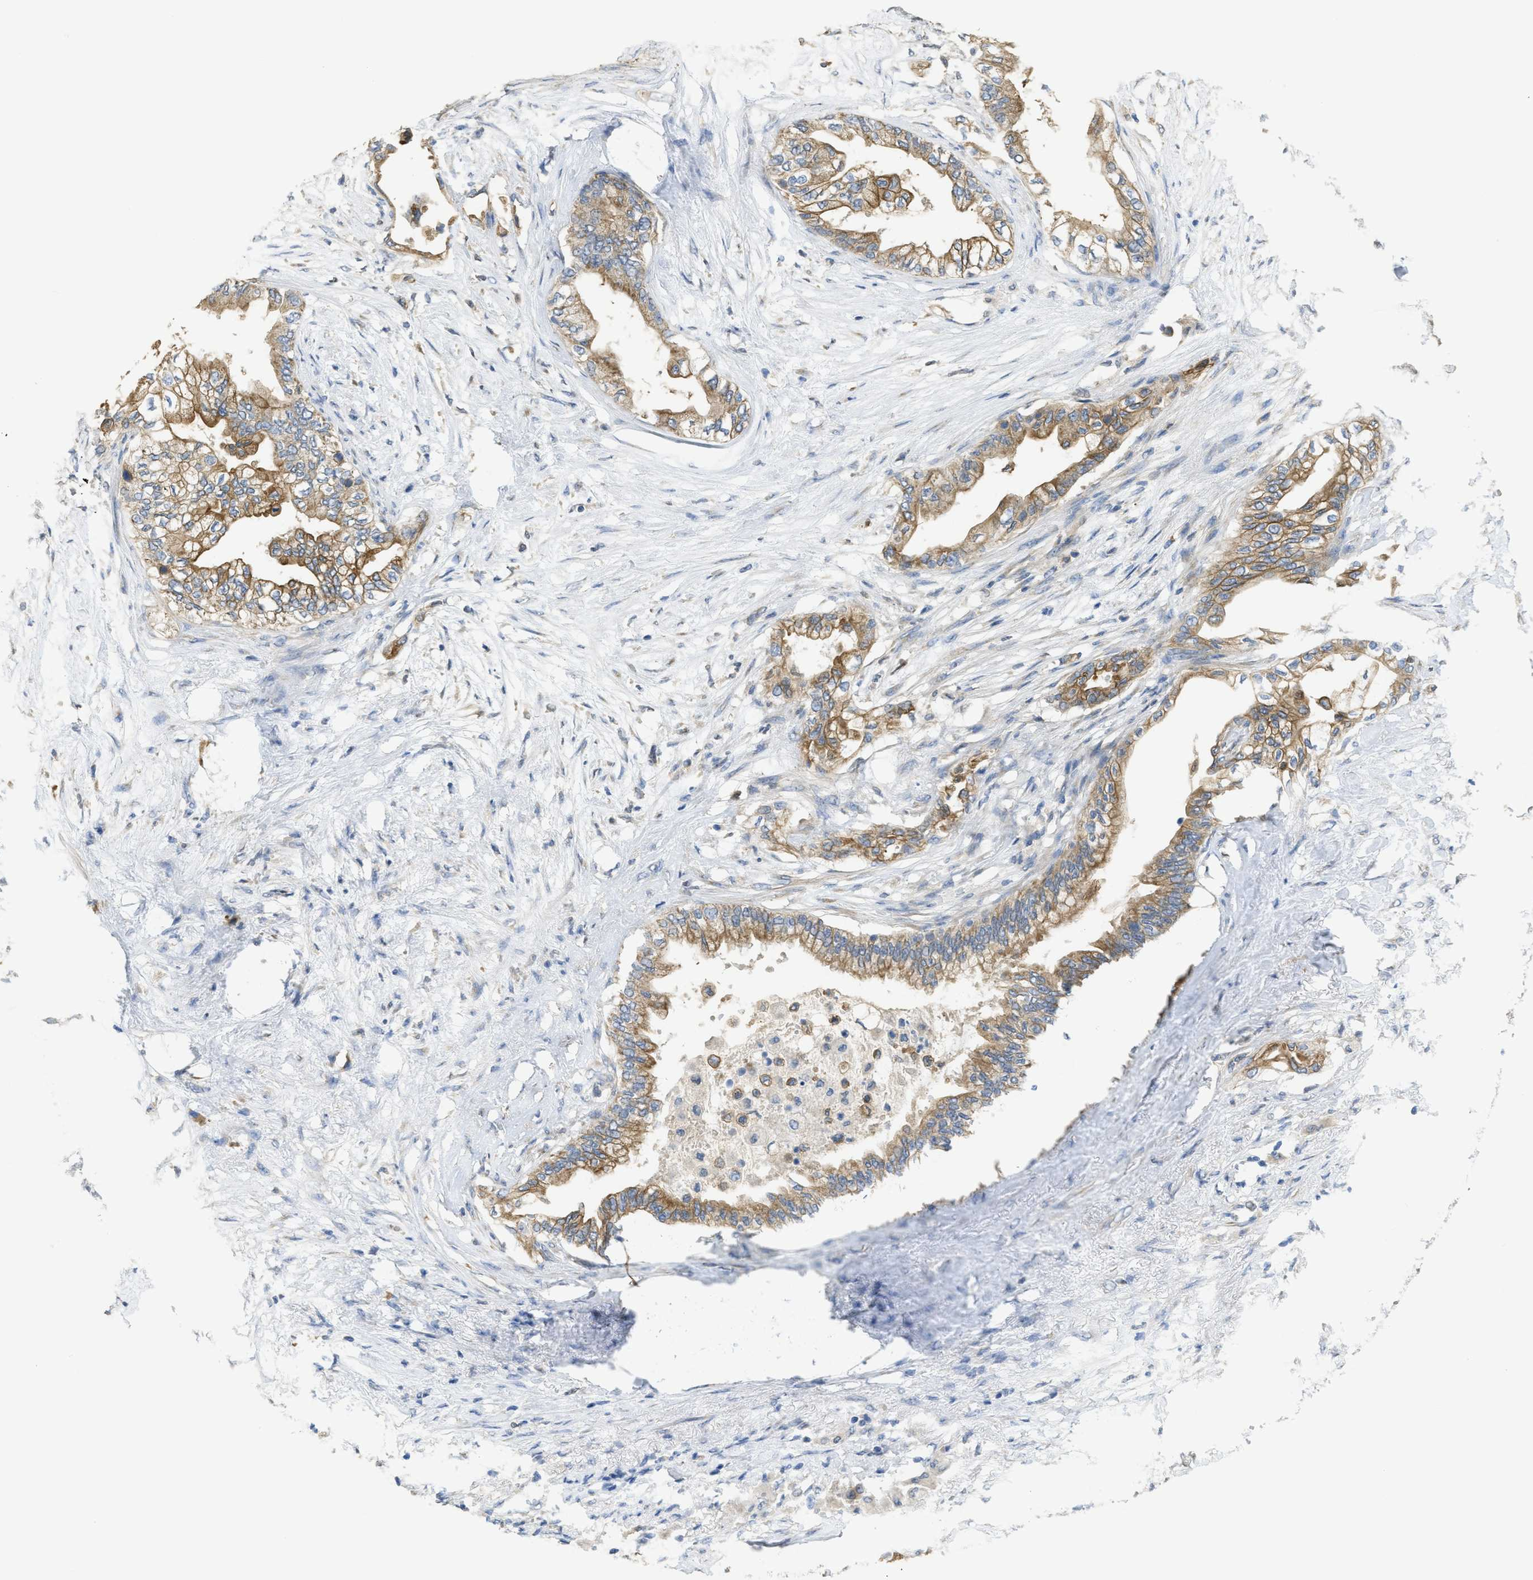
{"staining": {"intensity": "moderate", "quantity": ">75%", "location": "cytoplasmic/membranous"}, "tissue": "pancreatic cancer", "cell_type": "Tumor cells", "image_type": "cancer", "snomed": [{"axis": "morphology", "description": "Normal tissue, NOS"}, {"axis": "morphology", "description": "Adenocarcinoma, NOS"}, {"axis": "topography", "description": "Pancreas"}, {"axis": "topography", "description": "Duodenum"}], "caption": "DAB immunohistochemical staining of human pancreatic cancer displays moderate cytoplasmic/membranous protein staining in approximately >75% of tumor cells.", "gene": "SFXN2", "patient": {"sex": "female", "age": 60}}